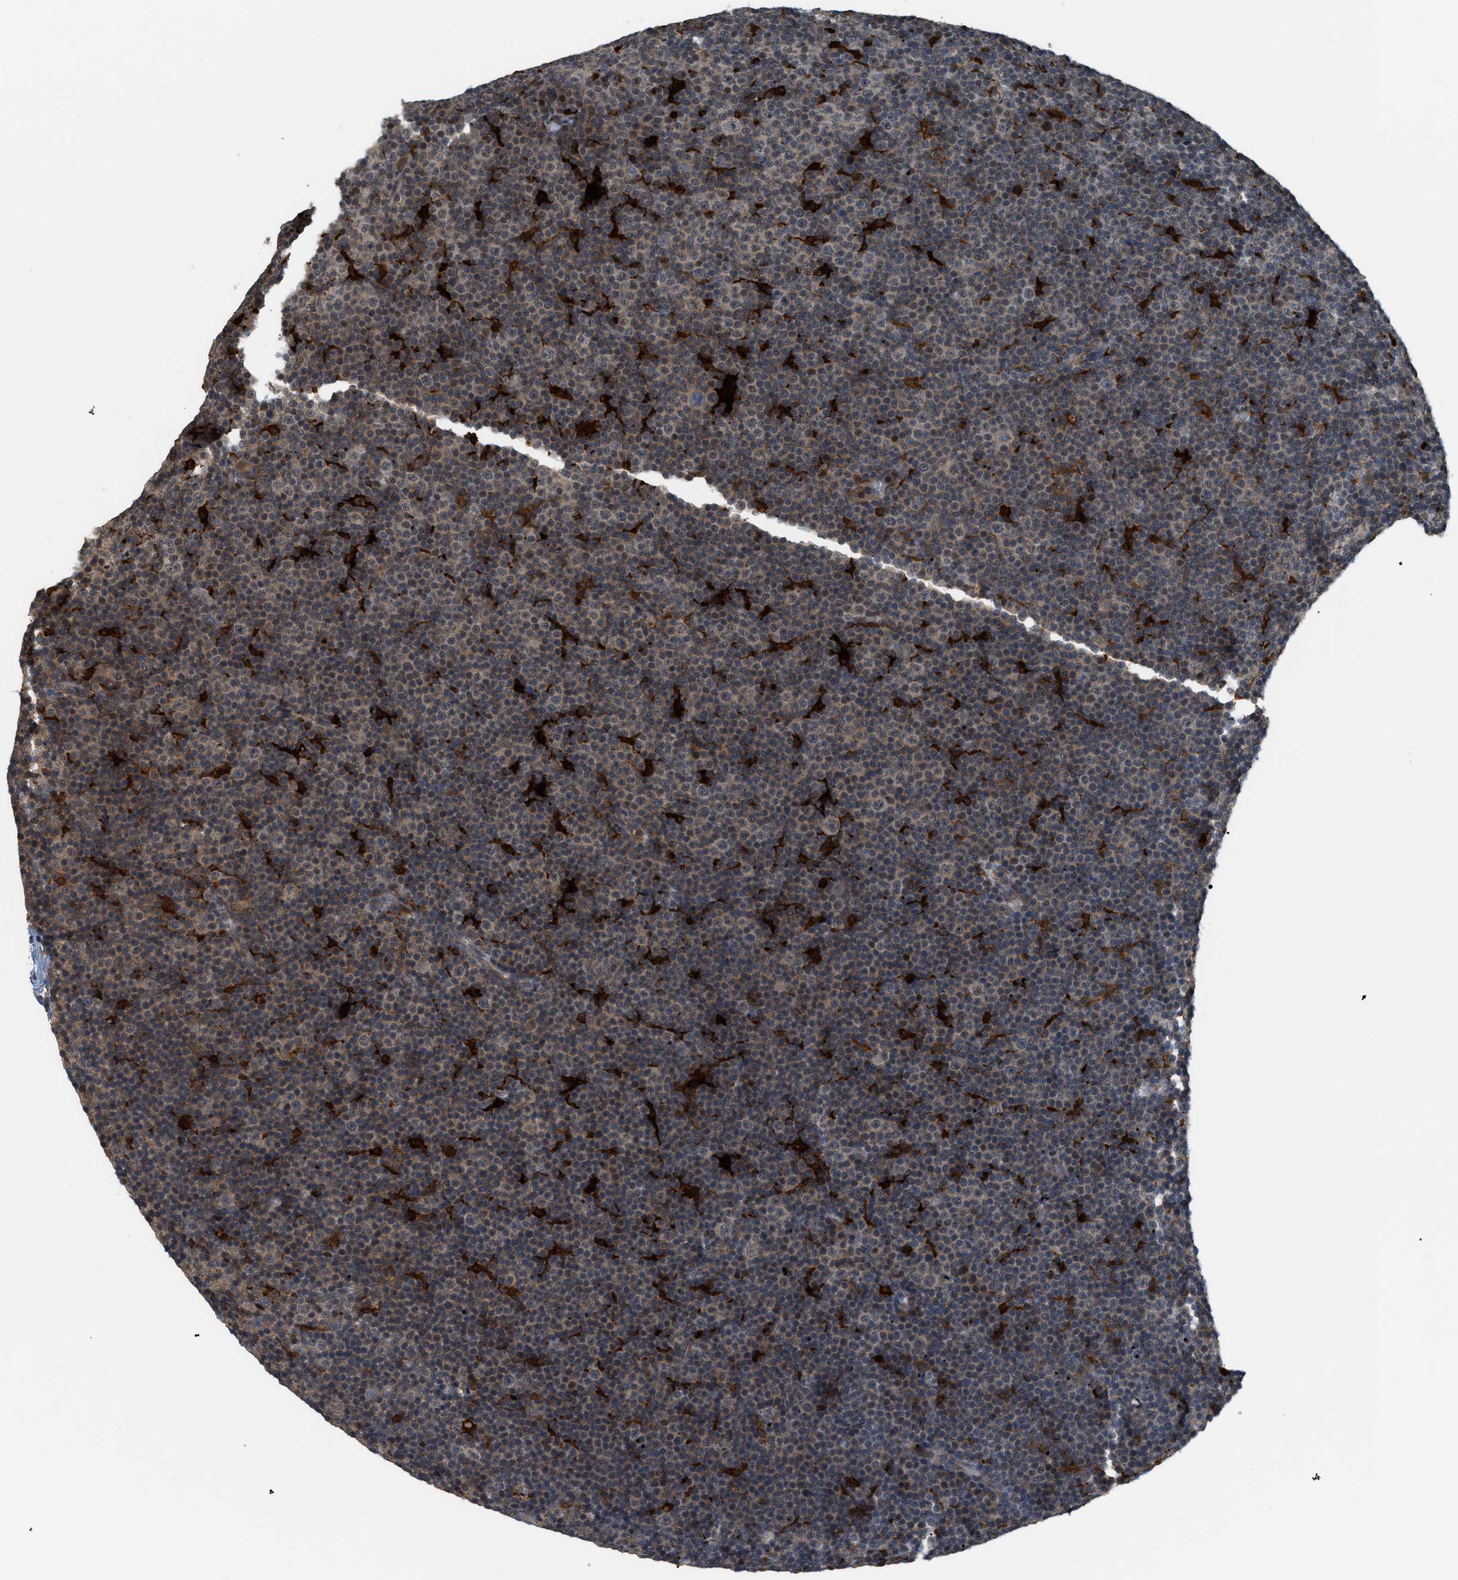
{"staining": {"intensity": "weak", "quantity": "25%-75%", "location": "cytoplasmic/membranous"}, "tissue": "lymphoma", "cell_type": "Tumor cells", "image_type": "cancer", "snomed": [{"axis": "morphology", "description": "Malignant lymphoma, non-Hodgkin's type, Low grade"}, {"axis": "topography", "description": "Lymph node"}], "caption": "Weak cytoplasmic/membranous protein expression is present in approximately 25%-75% of tumor cells in malignant lymphoma, non-Hodgkin's type (low-grade).", "gene": "RFFL", "patient": {"sex": "female", "age": 67}}